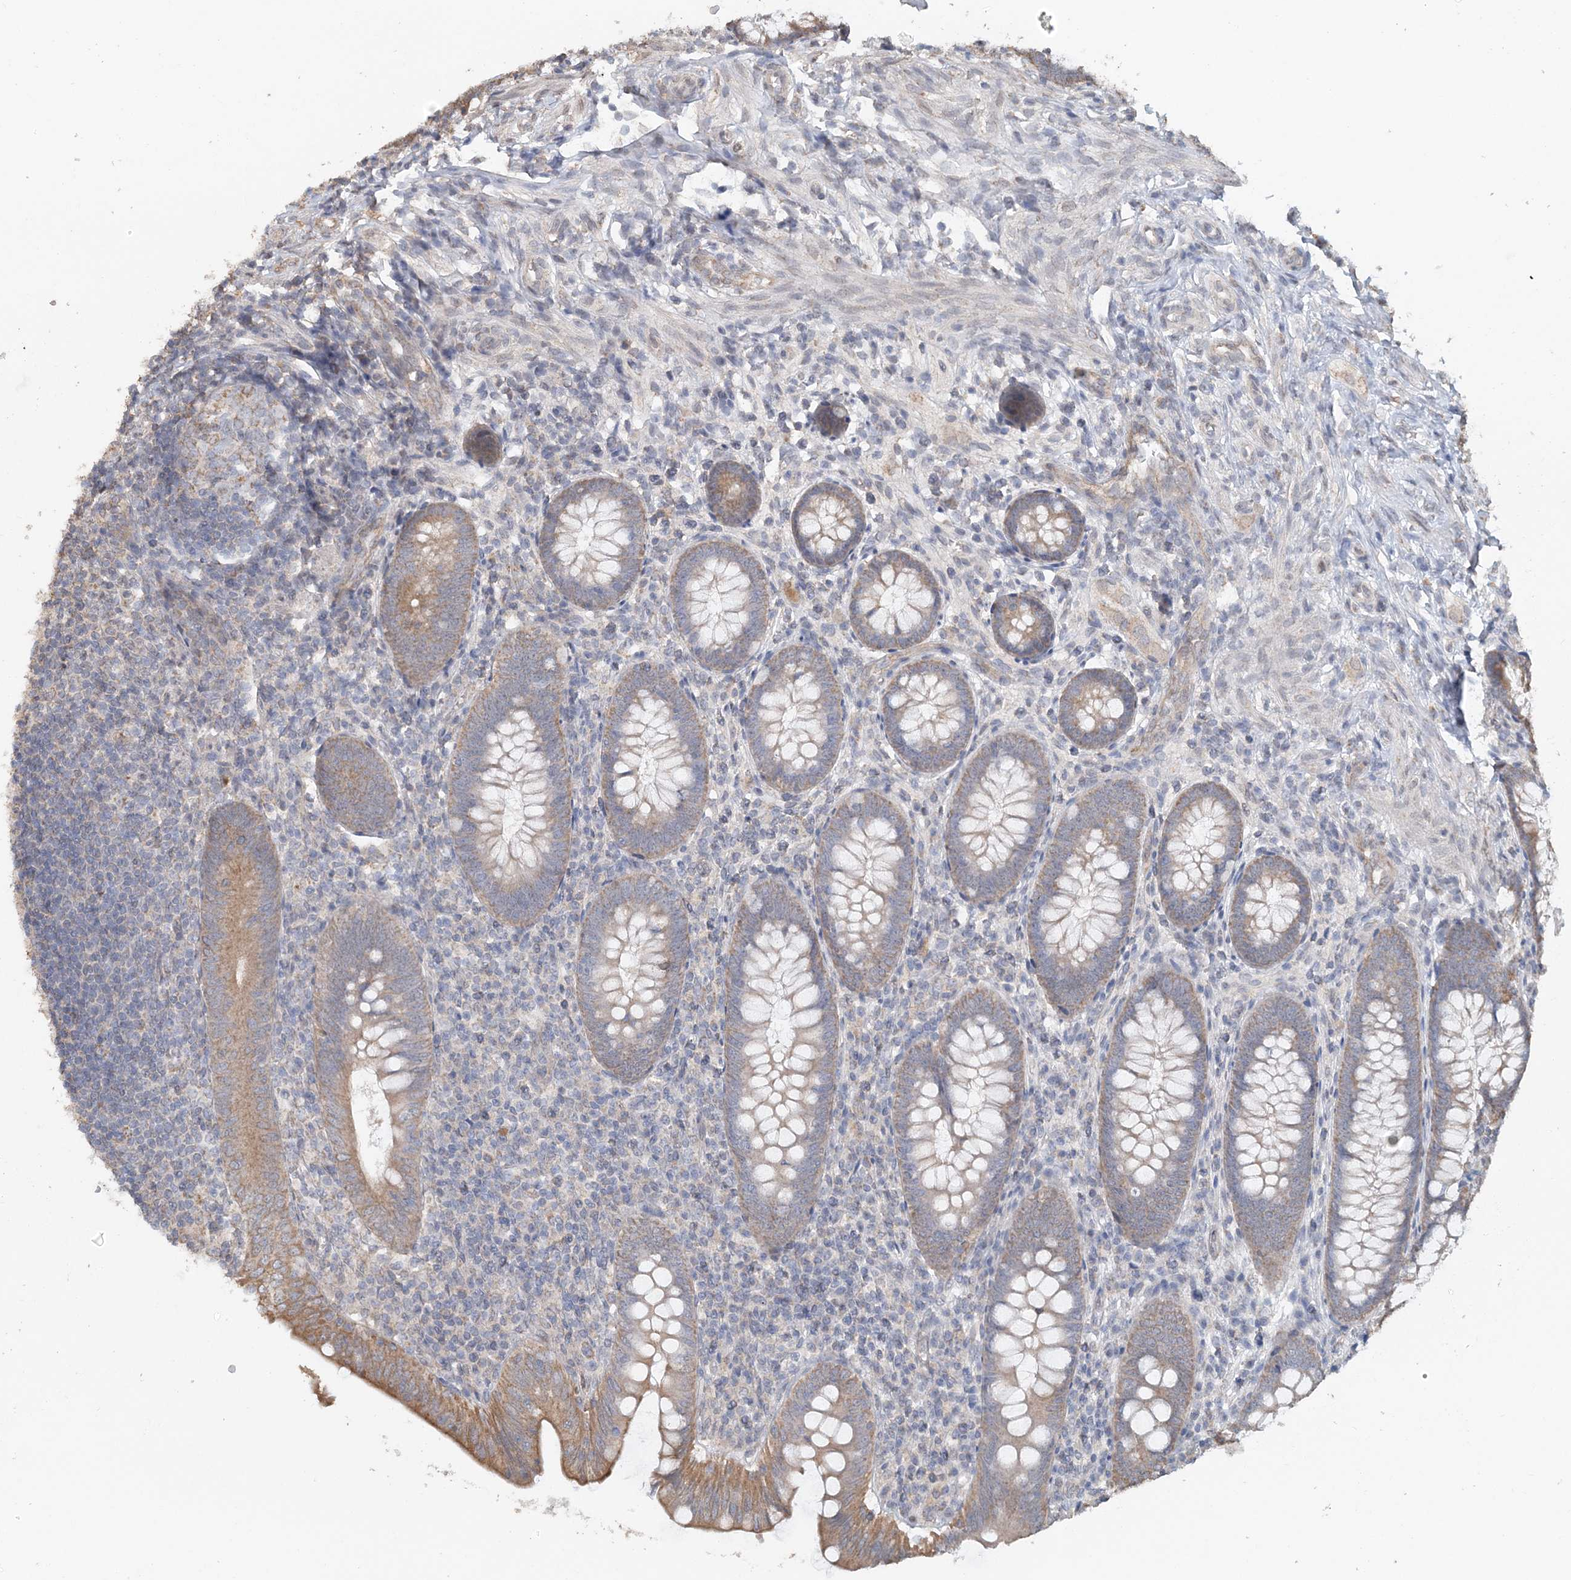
{"staining": {"intensity": "moderate", "quantity": ">75%", "location": "cytoplasmic/membranous"}, "tissue": "appendix", "cell_type": "Glandular cells", "image_type": "normal", "snomed": [{"axis": "morphology", "description": "Normal tissue, NOS"}, {"axis": "topography", "description": "Appendix"}], "caption": "This photomicrograph exhibits benign appendix stained with immunohistochemistry to label a protein in brown. The cytoplasmic/membranous of glandular cells show moderate positivity for the protein. Nuclei are counter-stained blue.", "gene": "FBXO38", "patient": {"sex": "male", "age": 14}}